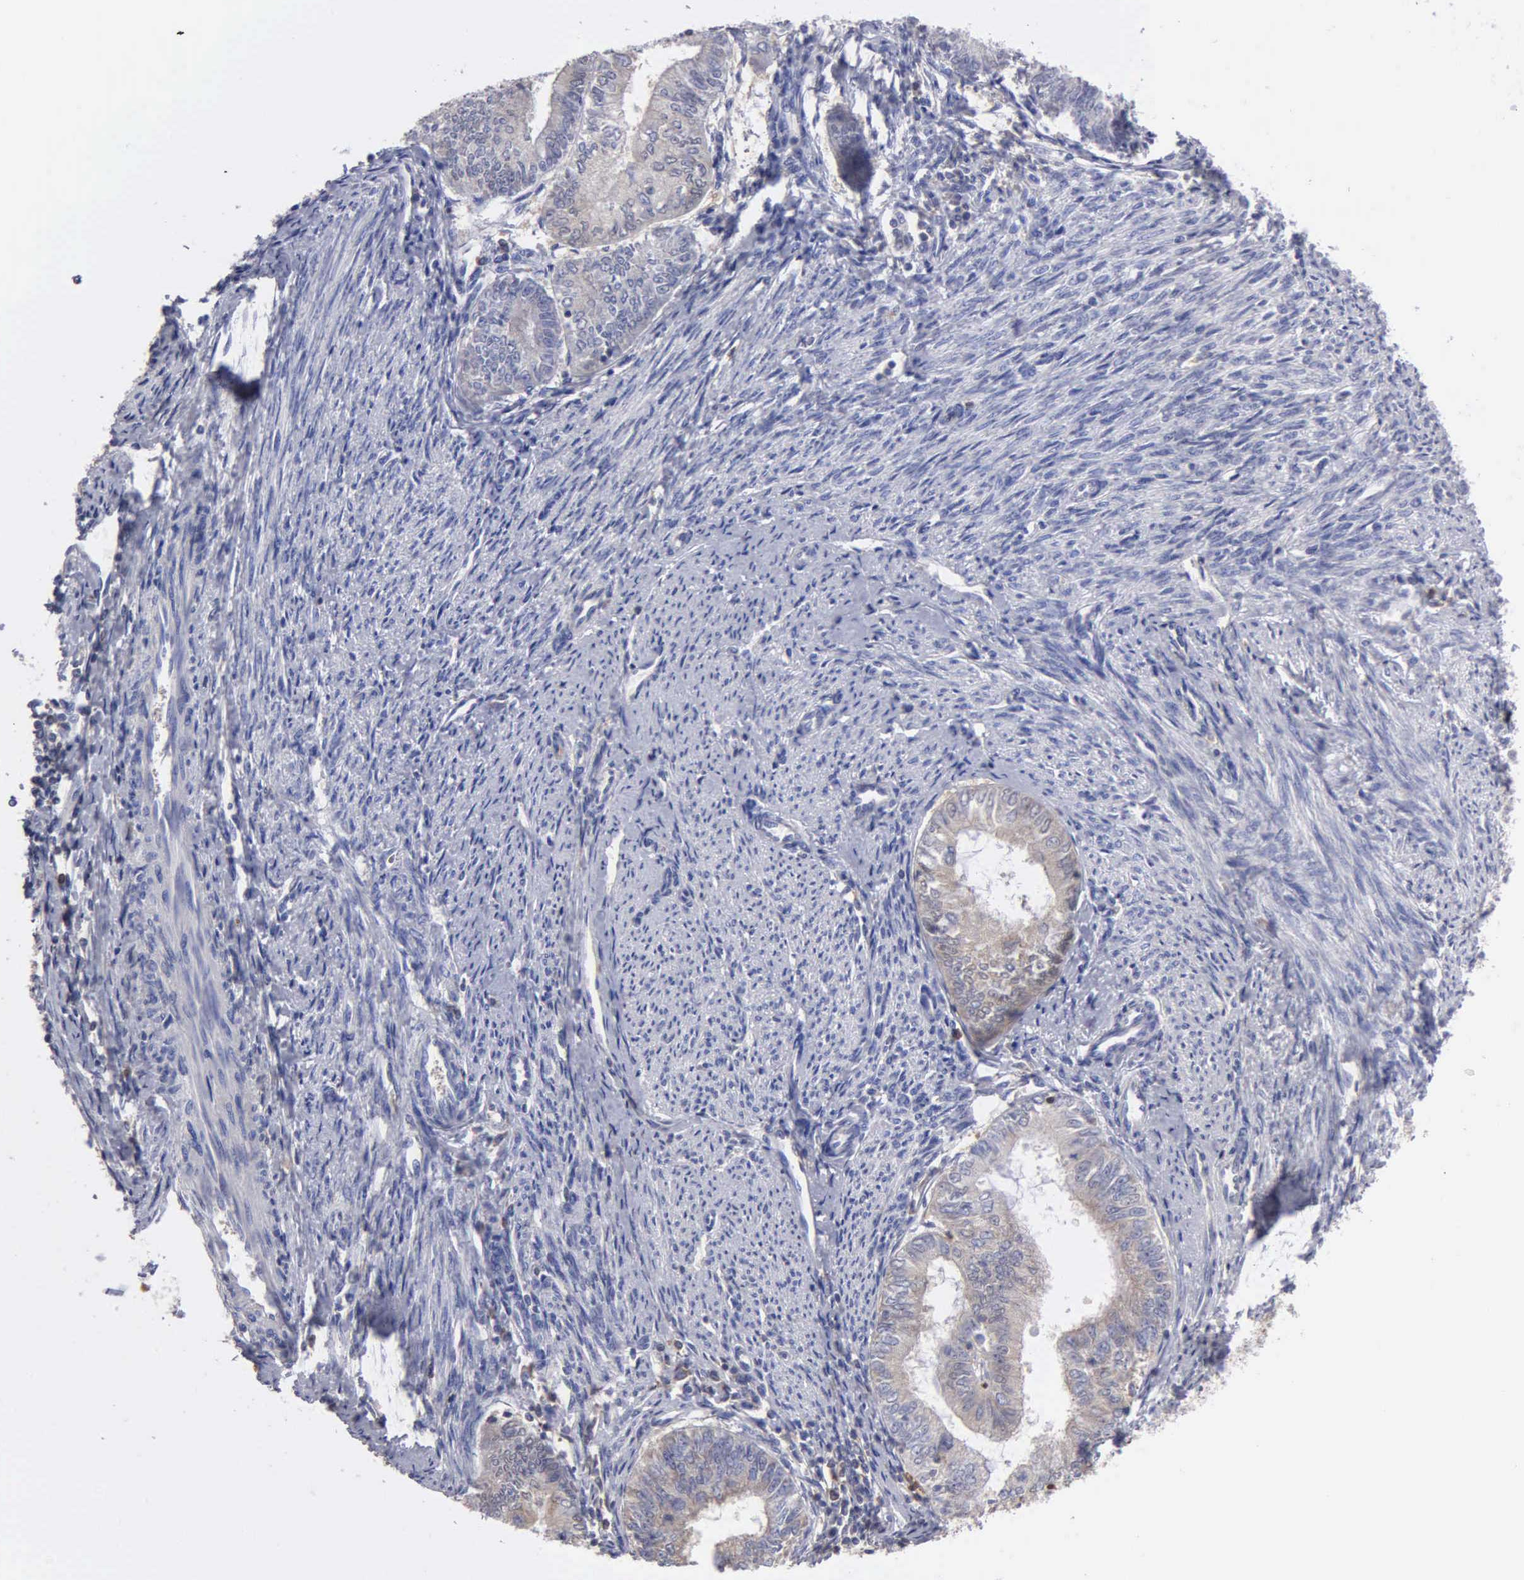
{"staining": {"intensity": "weak", "quantity": "<25%", "location": "cytoplasmic/membranous"}, "tissue": "endometrial cancer", "cell_type": "Tumor cells", "image_type": "cancer", "snomed": [{"axis": "morphology", "description": "Adenocarcinoma, NOS"}, {"axis": "topography", "description": "Endometrium"}], "caption": "The image displays no staining of tumor cells in endometrial cancer.", "gene": "G6PD", "patient": {"sex": "female", "age": 66}}